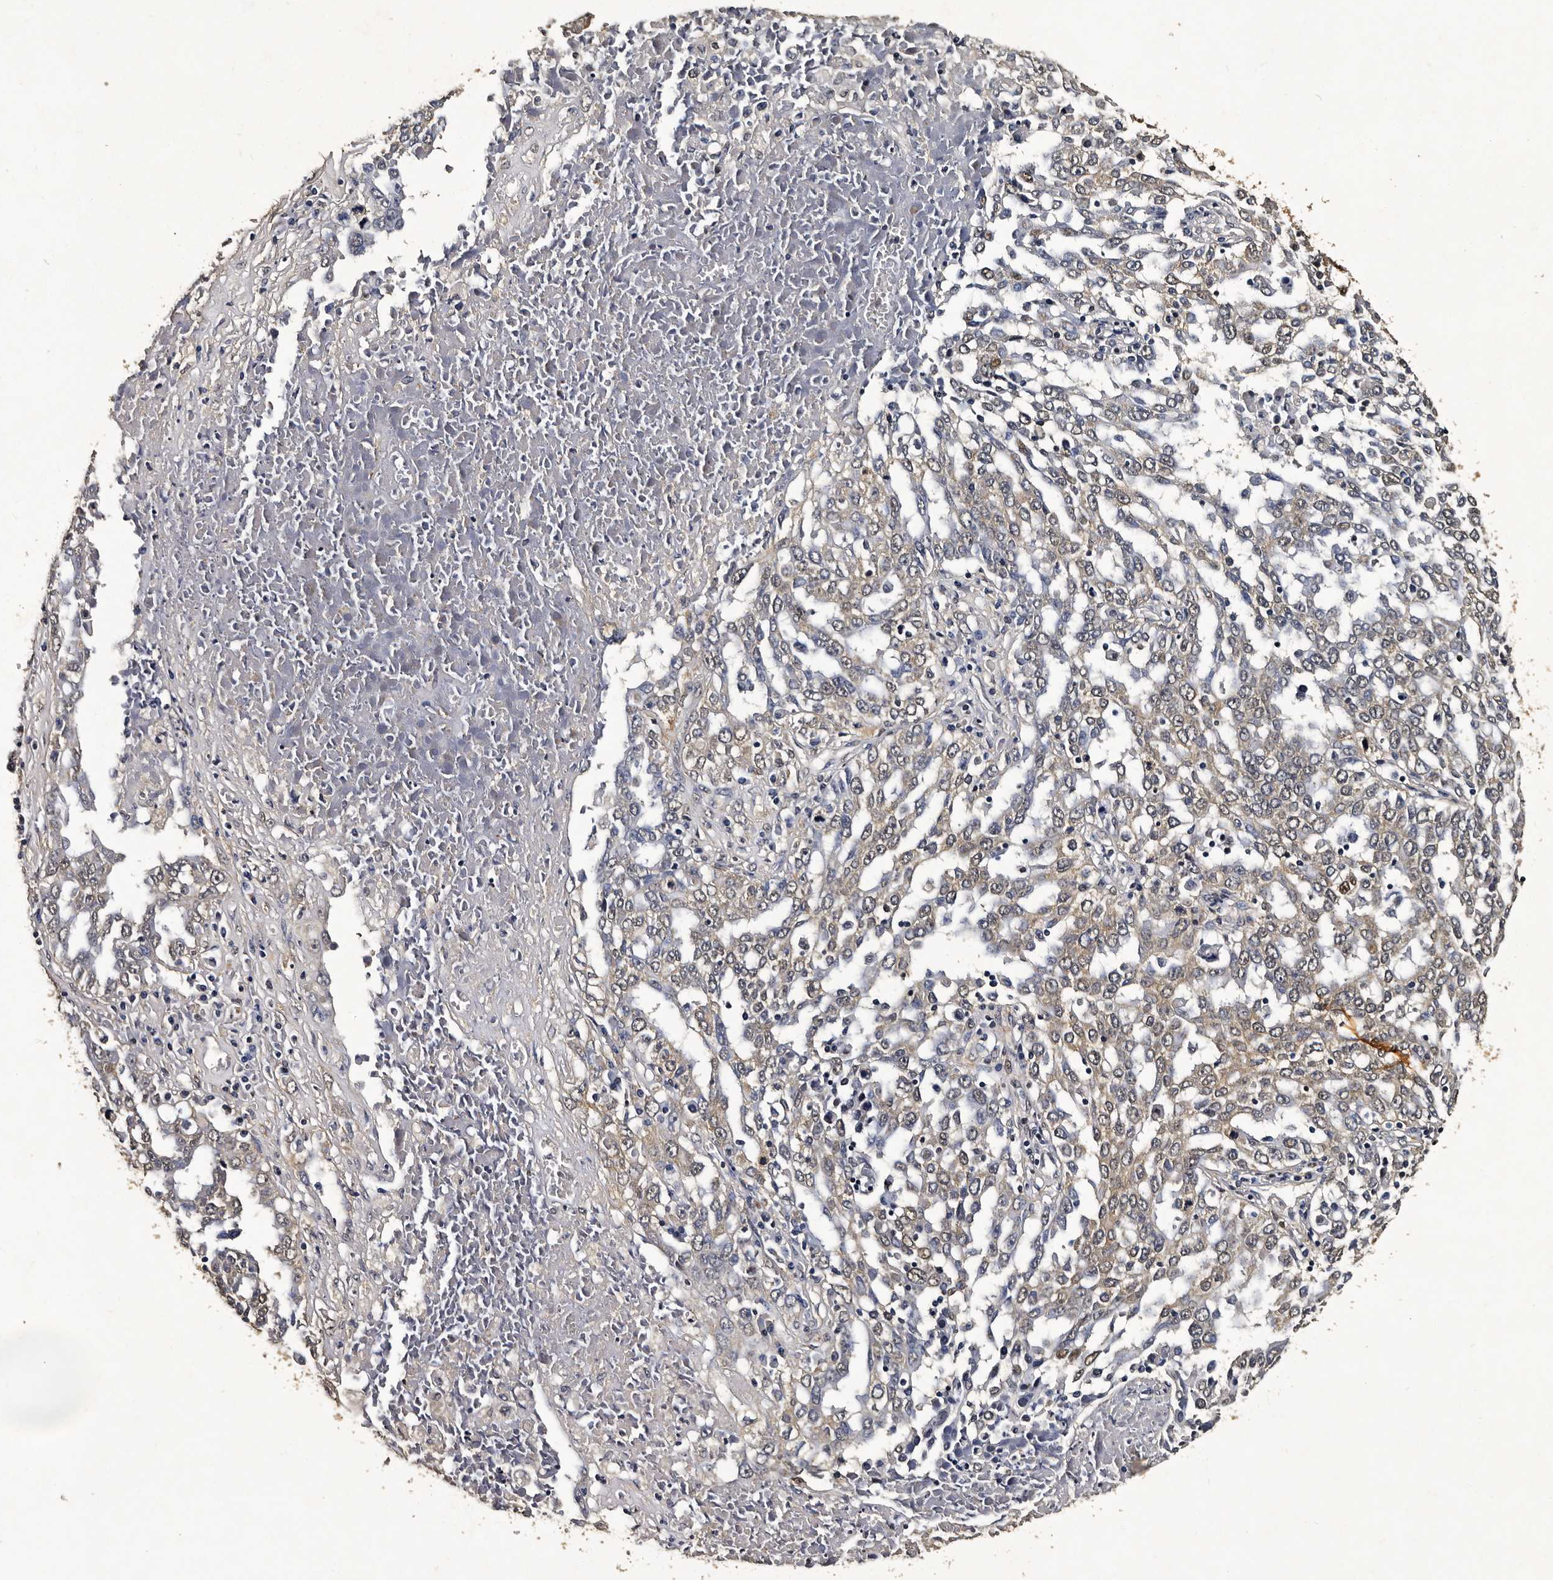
{"staining": {"intensity": "weak", "quantity": ">75%", "location": "cytoplasmic/membranous,nuclear"}, "tissue": "ovarian cancer", "cell_type": "Tumor cells", "image_type": "cancer", "snomed": [{"axis": "morphology", "description": "Carcinoma, endometroid"}, {"axis": "topography", "description": "Ovary"}], "caption": "Immunohistochemistry (IHC) of ovarian endometroid carcinoma shows low levels of weak cytoplasmic/membranous and nuclear positivity in approximately >75% of tumor cells. The staining was performed using DAB (3,3'-diaminobenzidine) to visualize the protein expression in brown, while the nuclei were stained in blue with hematoxylin (Magnification: 20x).", "gene": "CPNE3", "patient": {"sex": "female", "age": 62}}